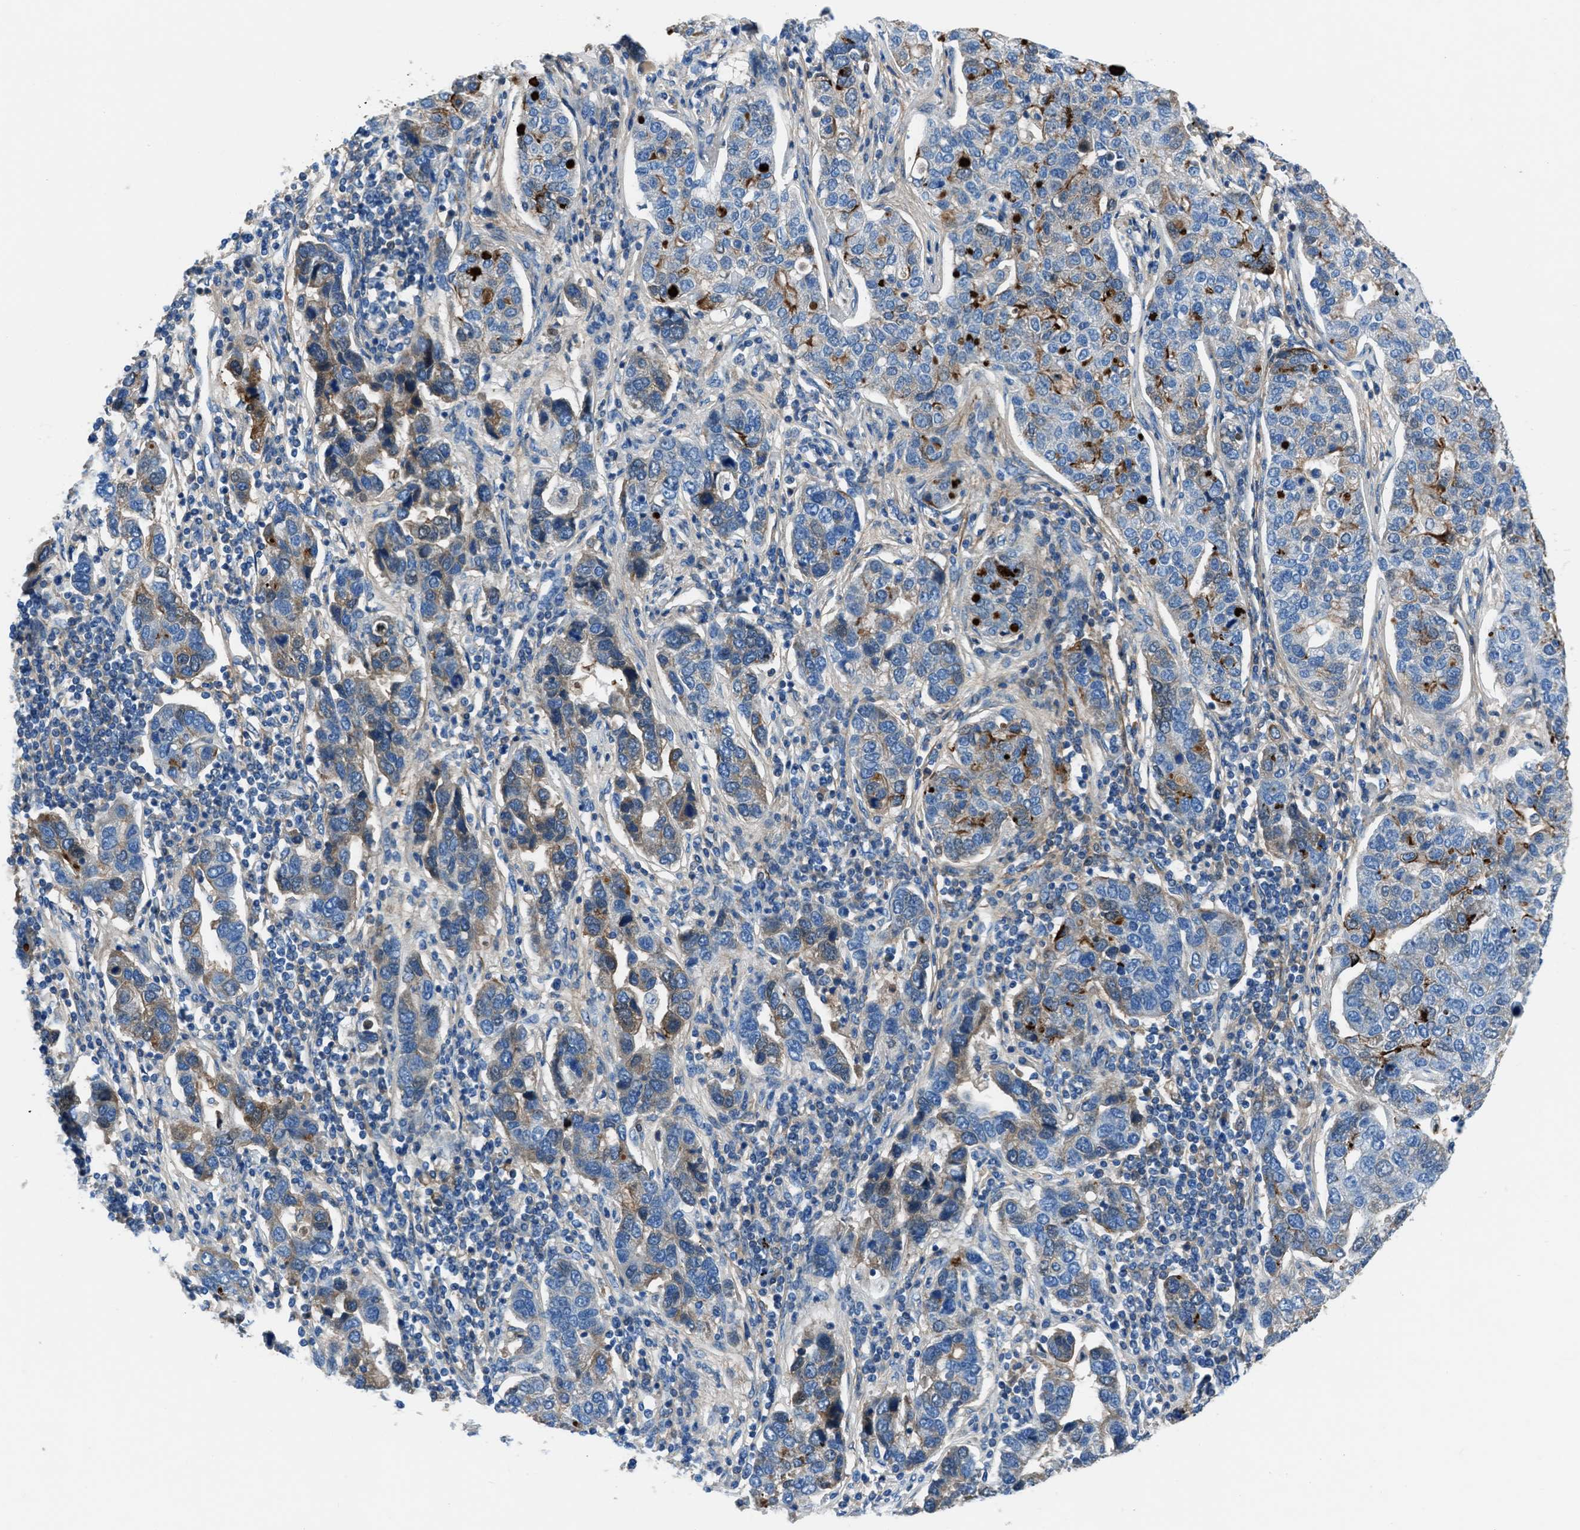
{"staining": {"intensity": "moderate", "quantity": "<25%", "location": "cytoplasmic/membranous"}, "tissue": "pancreatic cancer", "cell_type": "Tumor cells", "image_type": "cancer", "snomed": [{"axis": "morphology", "description": "Adenocarcinoma, NOS"}, {"axis": "topography", "description": "Pancreas"}], "caption": "Brown immunohistochemical staining in pancreatic adenocarcinoma demonstrates moderate cytoplasmic/membranous positivity in about <25% of tumor cells. (DAB (3,3'-diaminobenzidine) IHC with brightfield microscopy, high magnification).", "gene": "SLC38A6", "patient": {"sex": "female", "age": 61}}